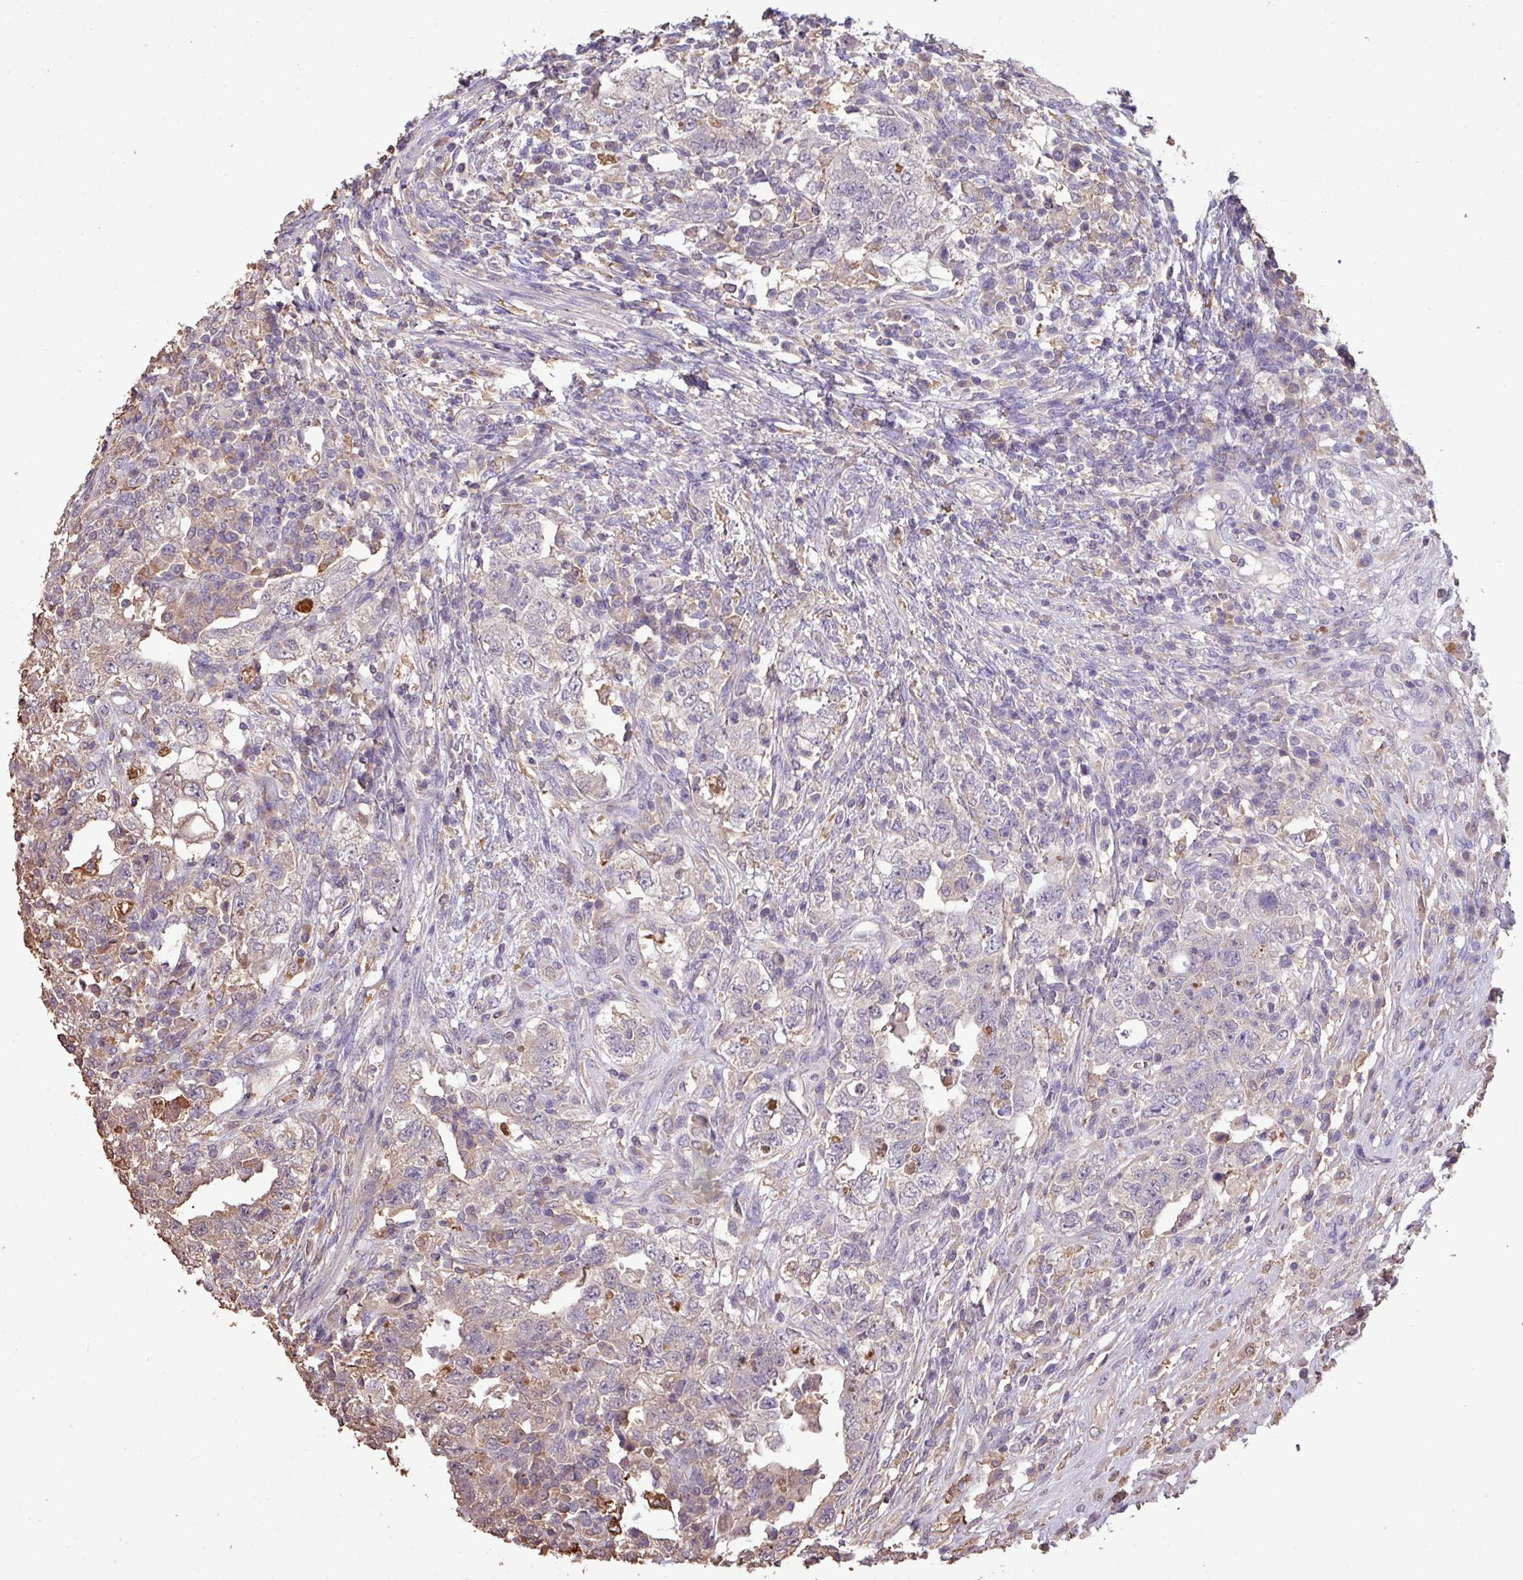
{"staining": {"intensity": "weak", "quantity": "<25%", "location": "cytoplasmic/membranous"}, "tissue": "testis cancer", "cell_type": "Tumor cells", "image_type": "cancer", "snomed": [{"axis": "morphology", "description": "Carcinoma, Embryonal, NOS"}, {"axis": "topography", "description": "Testis"}], "caption": "The histopathology image demonstrates no significant staining in tumor cells of embryonal carcinoma (testis).", "gene": "CAMK2B", "patient": {"sex": "male", "age": 26}}